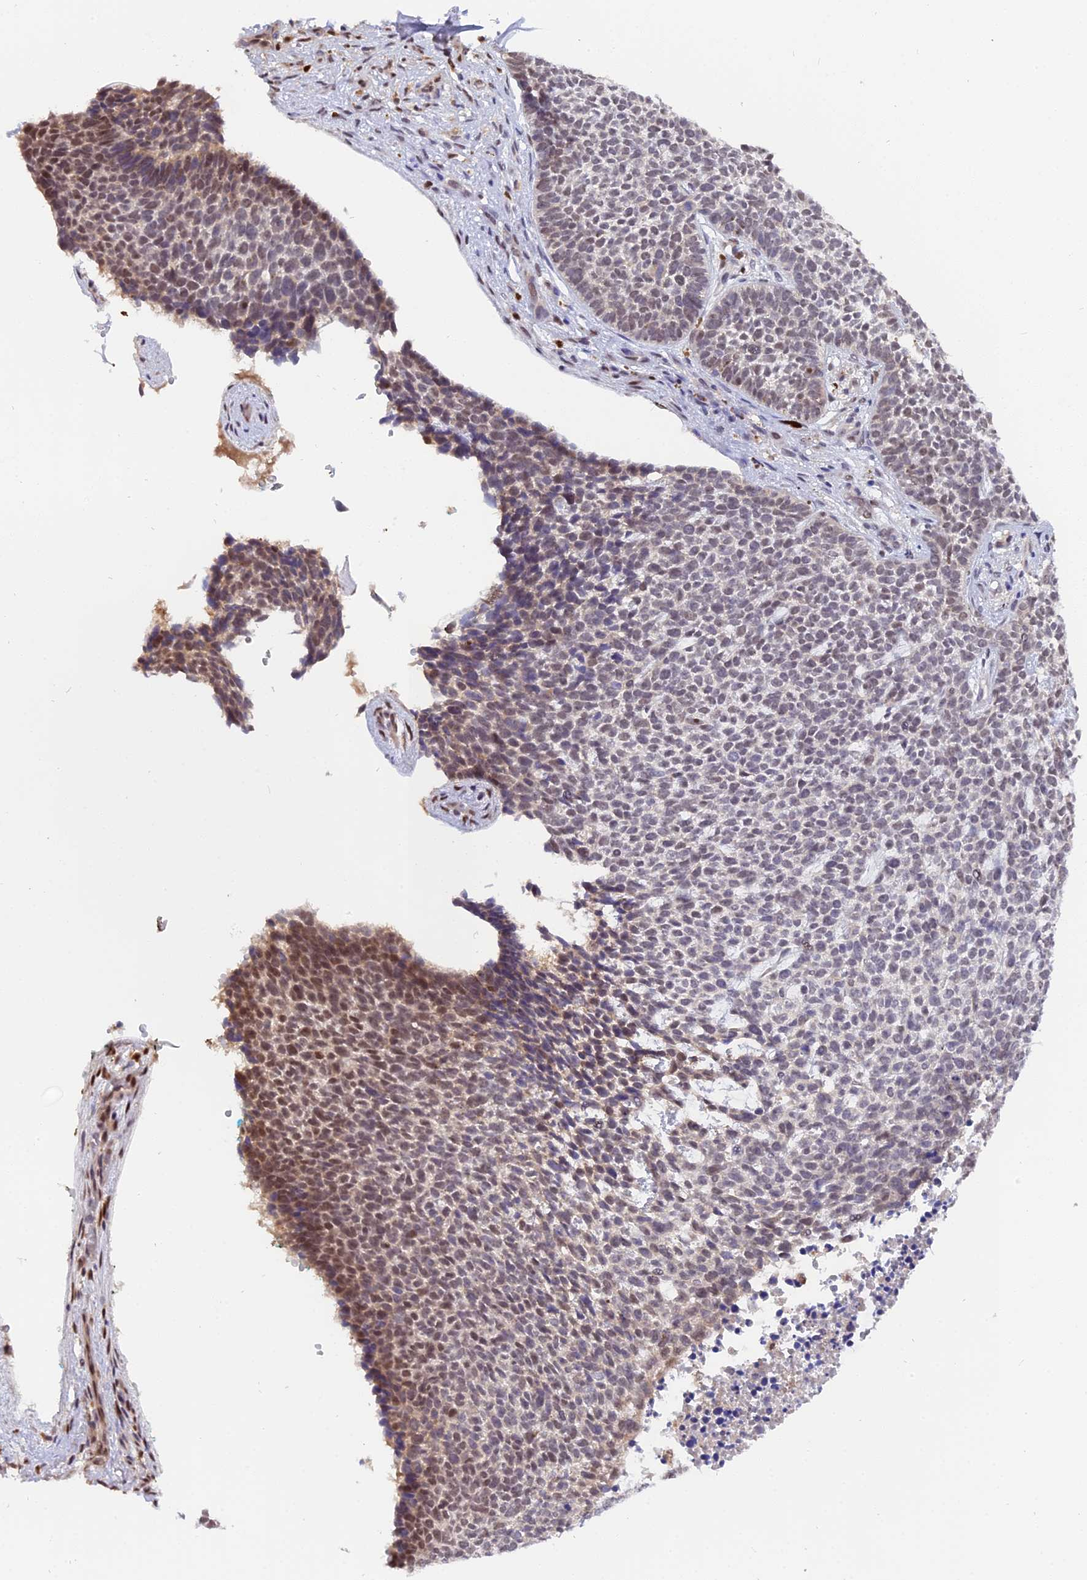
{"staining": {"intensity": "moderate", "quantity": "<25%", "location": "nuclear"}, "tissue": "skin cancer", "cell_type": "Tumor cells", "image_type": "cancer", "snomed": [{"axis": "morphology", "description": "Basal cell carcinoma"}, {"axis": "topography", "description": "Skin"}], "caption": "Immunohistochemistry (IHC) (DAB (3,3'-diaminobenzidine)) staining of human skin cancer shows moderate nuclear protein positivity in approximately <25% of tumor cells.", "gene": "FAM118B", "patient": {"sex": "female", "age": 84}}